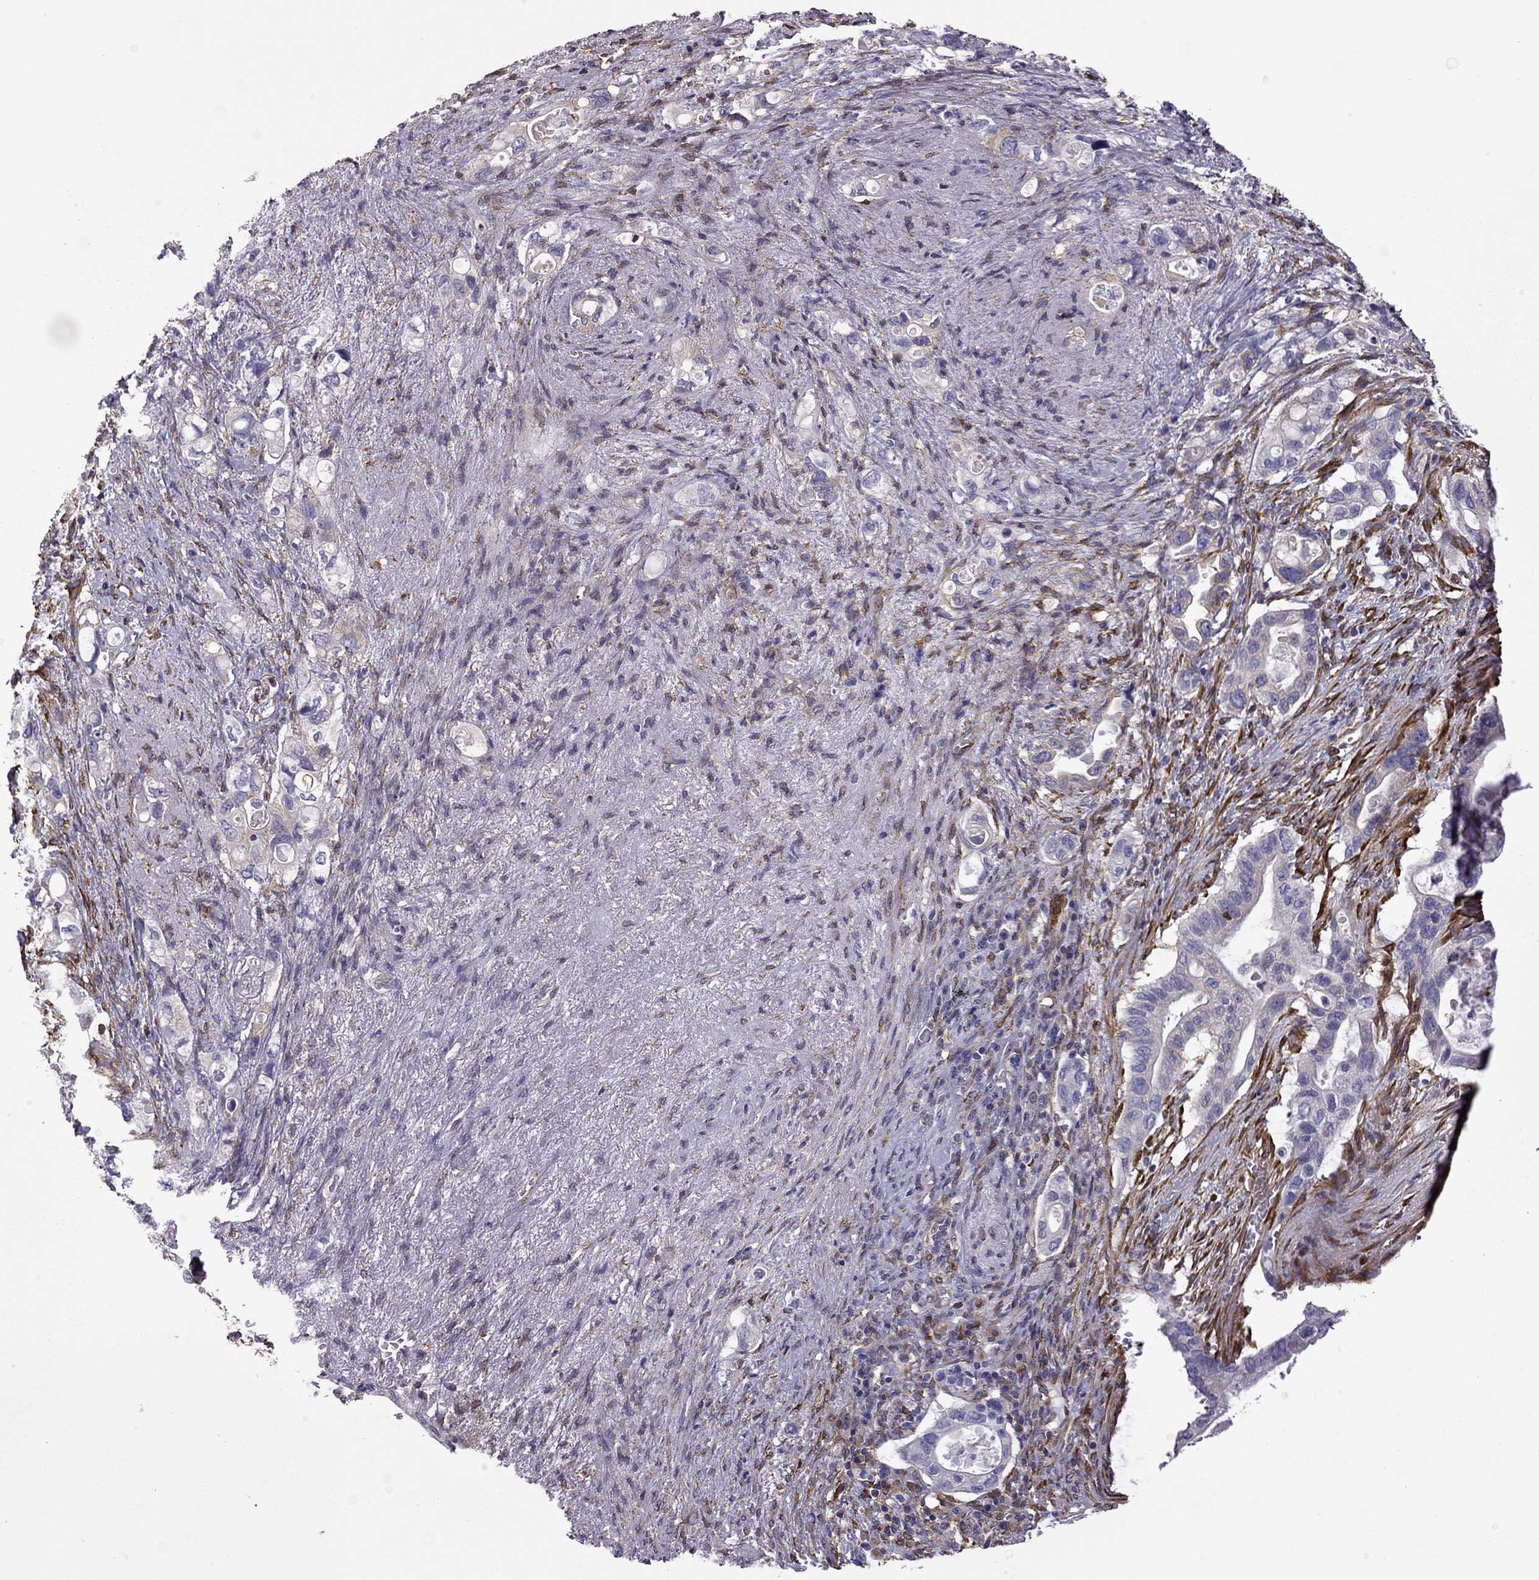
{"staining": {"intensity": "moderate", "quantity": "<25%", "location": "cytoplasmic/membranous"}, "tissue": "pancreatic cancer", "cell_type": "Tumor cells", "image_type": "cancer", "snomed": [{"axis": "morphology", "description": "Adenocarcinoma, NOS"}, {"axis": "topography", "description": "Pancreas"}], "caption": "DAB (3,3'-diaminobenzidine) immunohistochemical staining of human adenocarcinoma (pancreatic) demonstrates moderate cytoplasmic/membranous protein staining in about <25% of tumor cells. The staining is performed using DAB (3,3'-diaminobenzidine) brown chromogen to label protein expression. The nuclei are counter-stained blue using hematoxylin.", "gene": "MAP4", "patient": {"sex": "female", "age": 72}}